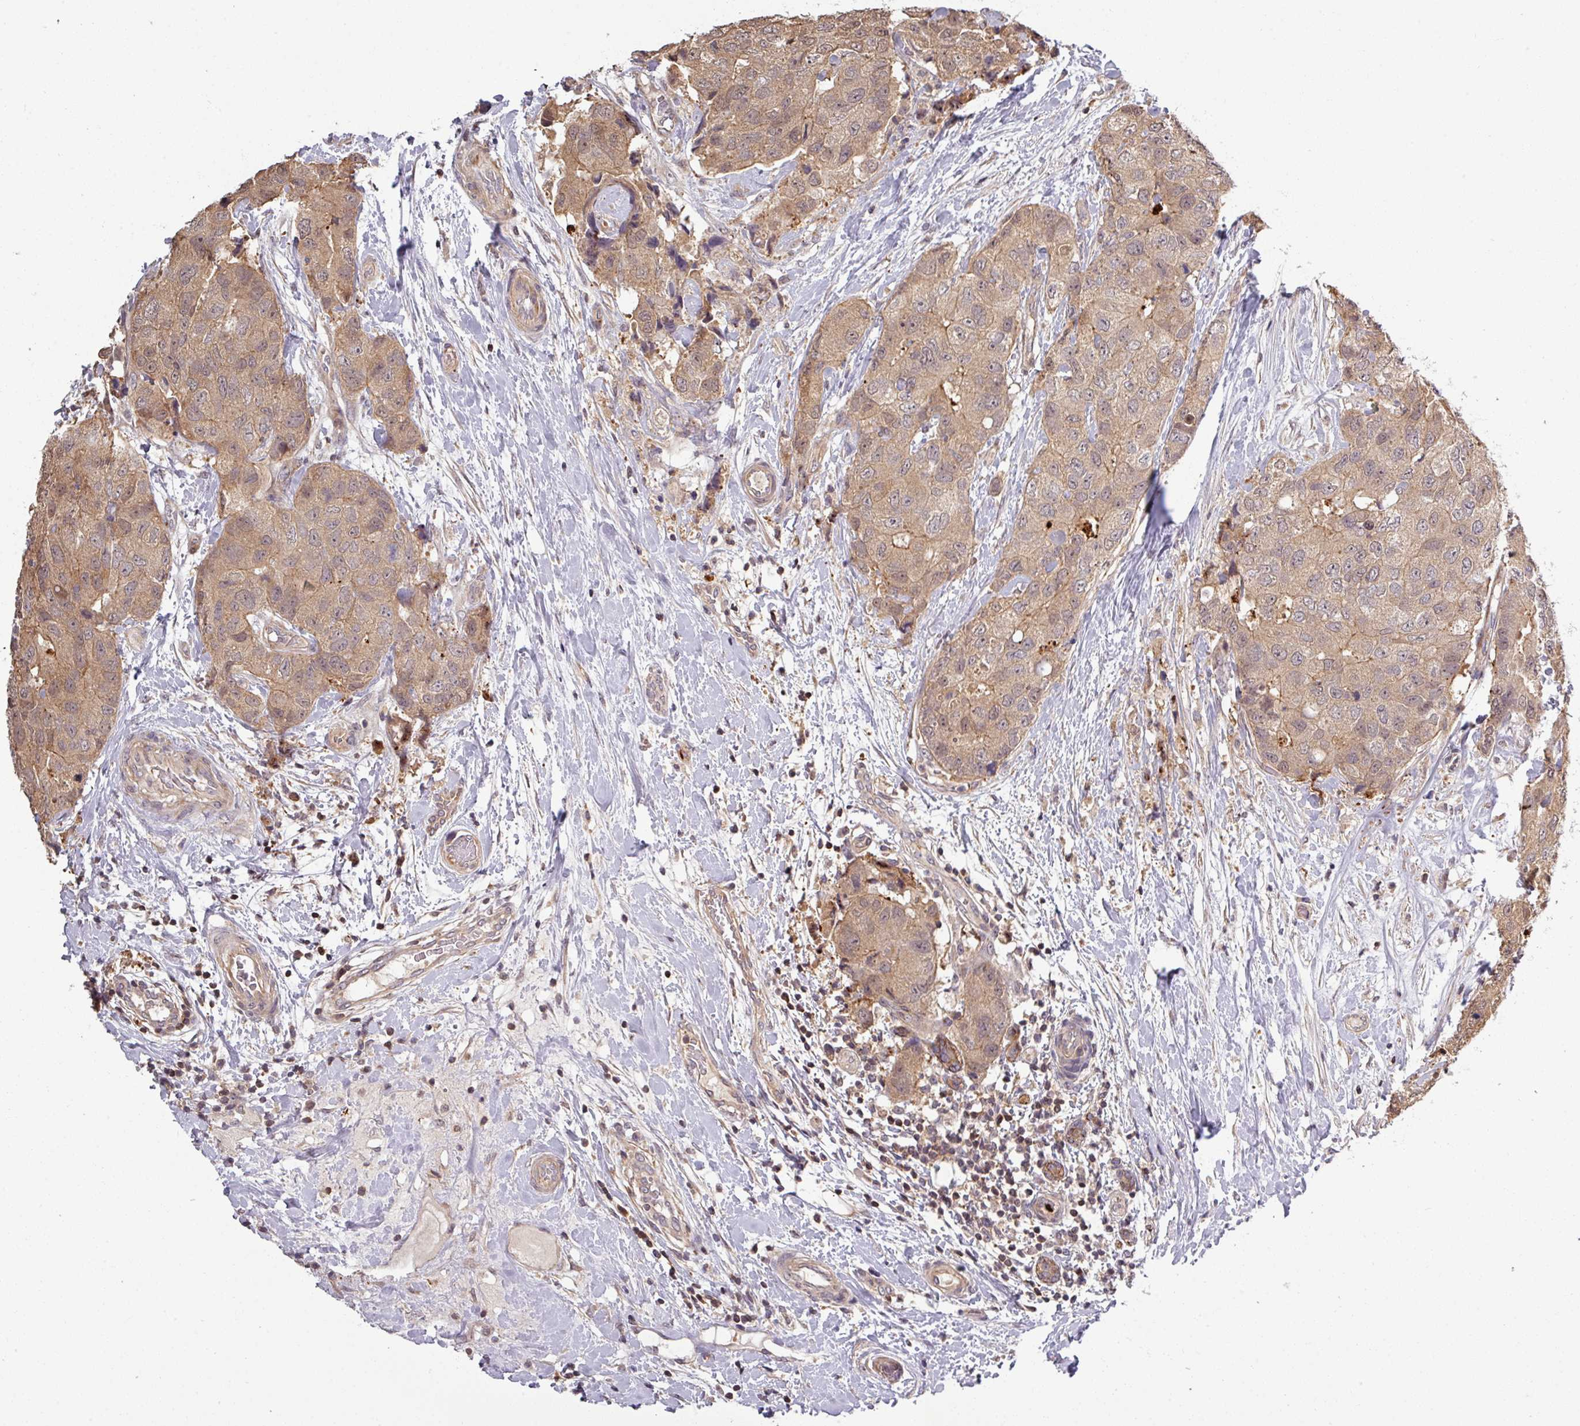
{"staining": {"intensity": "moderate", "quantity": ">75%", "location": "cytoplasmic/membranous"}, "tissue": "breast cancer", "cell_type": "Tumor cells", "image_type": "cancer", "snomed": [{"axis": "morphology", "description": "Duct carcinoma"}, {"axis": "topography", "description": "Breast"}], "caption": "Breast cancer tissue exhibits moderate cytoplasmic/membranous staining in about >75% of tumor cells (DAB (3,3'-diaminobenzidine) IHC, brown staining for protein, blue staining for nuclei).", "gene": "TUSC3", "patient": {"sex": "female", "age": 62}}